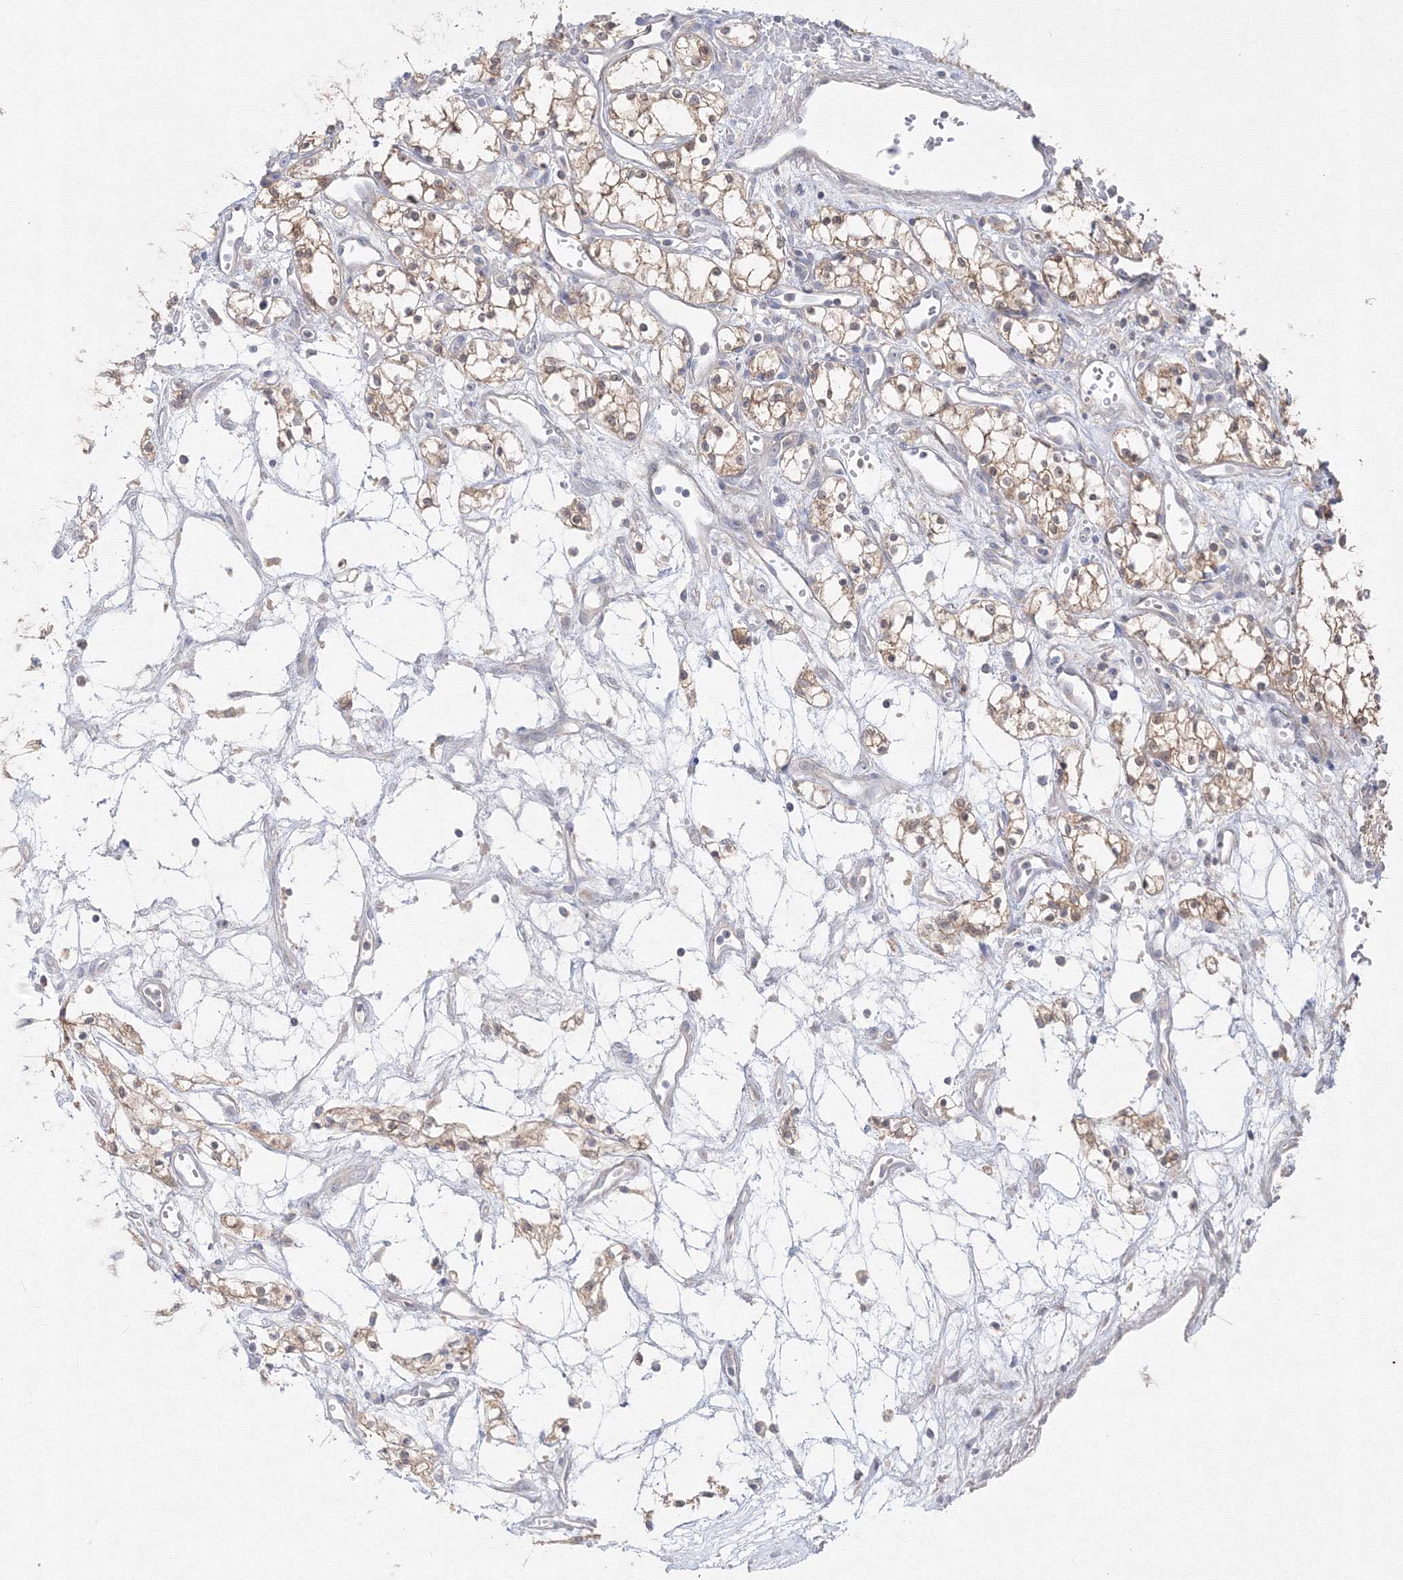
{"staining": {"intensity": "moderate", "quantity": ">75%", "location": "cytoplasmic/membranous"}, "tissue": "renal cancer", "cell_type": "Tumor cells", "image_type": "cancer", "snomed": [{"axis": "morphology", "description": "Adenocarcinoma, NOS"}, {"axis": "topography", "description": "Kidney"}], "caption": "Protein staining displays moderate cytoplasmic/membranous staining in approximately >75% of tumor cells in adenocarcinoma (renal).", "gene": "FBXL8", "patient": {"sex": "male", "age": 59}}